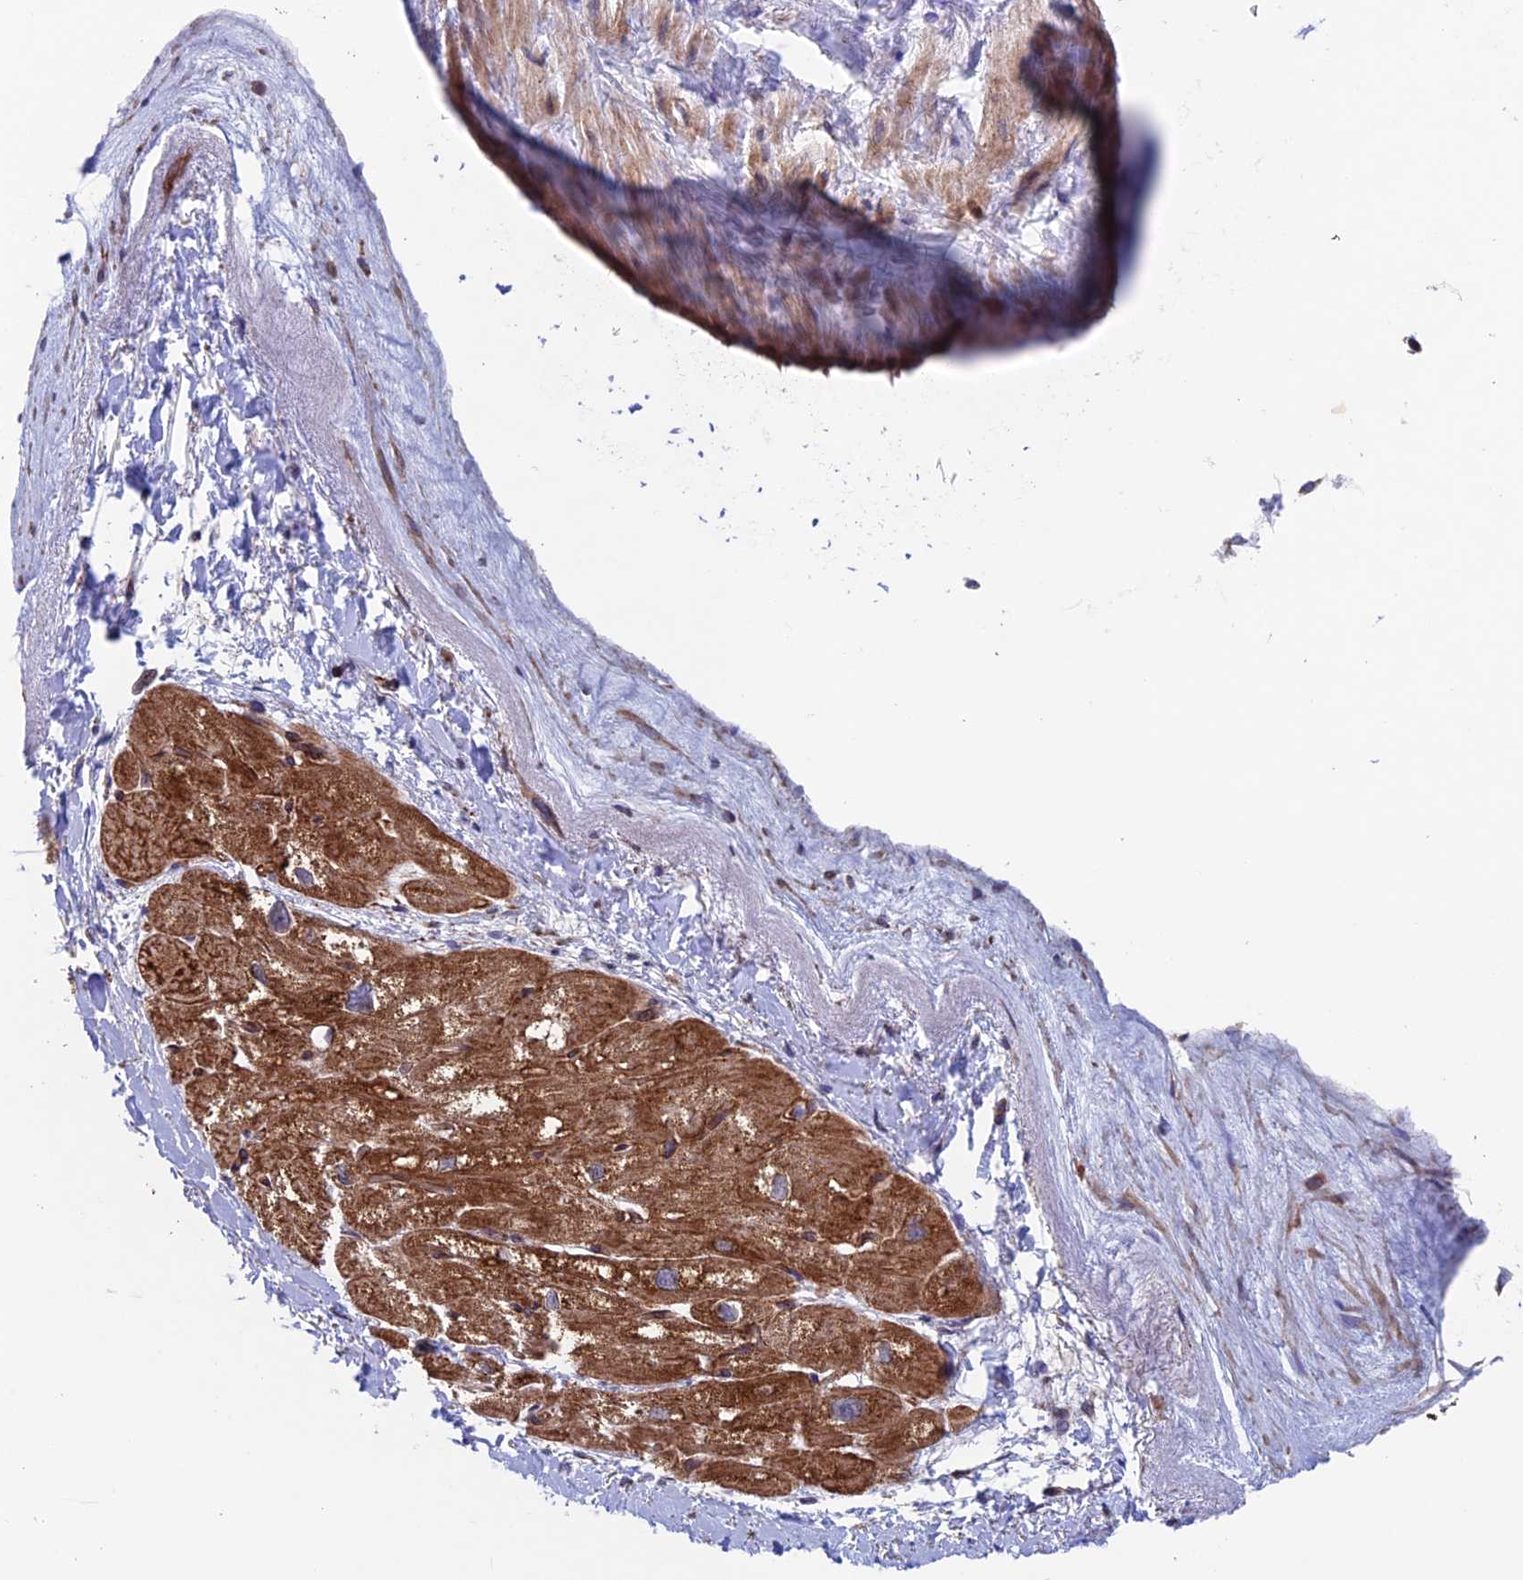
{"staining": {"intensity": "strong", "quantity": ">75%", "location": "cytoplasmic/membranous"}, "tissue": "heart muscle", "cell_type": "Cardiomyocytes", "image_type": "normal", "snomed": [{"axis": "morphology", "description": "Normal tissue, NOS"}, {"axis": "topography", "description": "Heart"}], "caption": "Cardiomyocytes reveal strong cytoplasmic/membranous positivity in approximately >75% of cells in normal heart muscle. (Brightfield microscopy of DAB IHC at high magnification).", "gene": "MRPL1", "patient": {"sex": "male", "age": 50}}